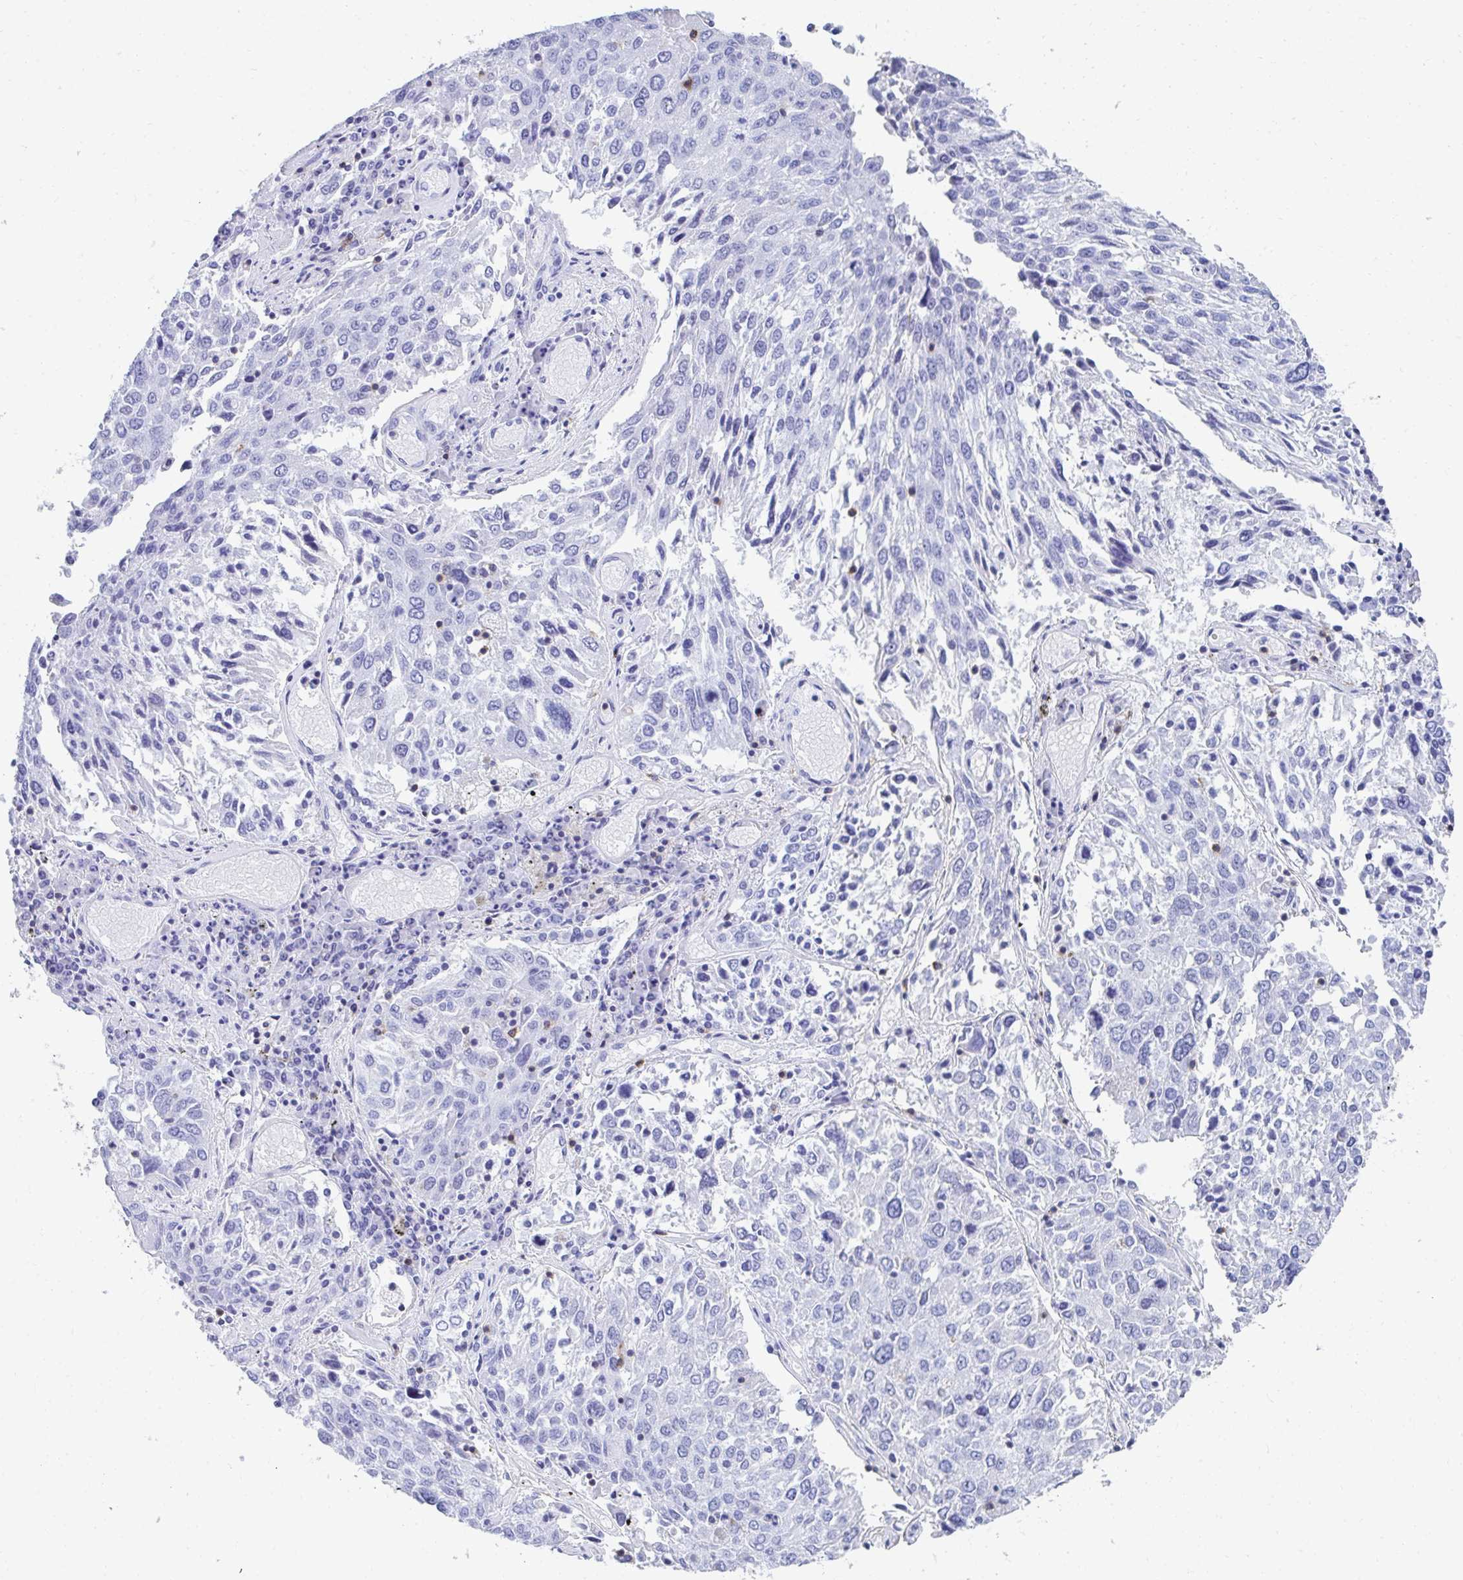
{"staining": {"intensity": "negative", "quantity": "none", "location": "none"}, "tissue": "lung cancer", "cell_type": "Tumor cells", "image_type": "cancer", "snomed": [{"axis": "morphology", "description": "Squamous cell carcinoma, NOS"}, {"axis": "topography", "description": "Lung"}], "caption": "An image of human lung cancer (squamous cell carcinoma) is negative for staining in tumor cells. (DAB immunohistochemistry with hematoxylin counter stain).", "gene": "CD7", "patient": {"sex": "male", "age": 65}}